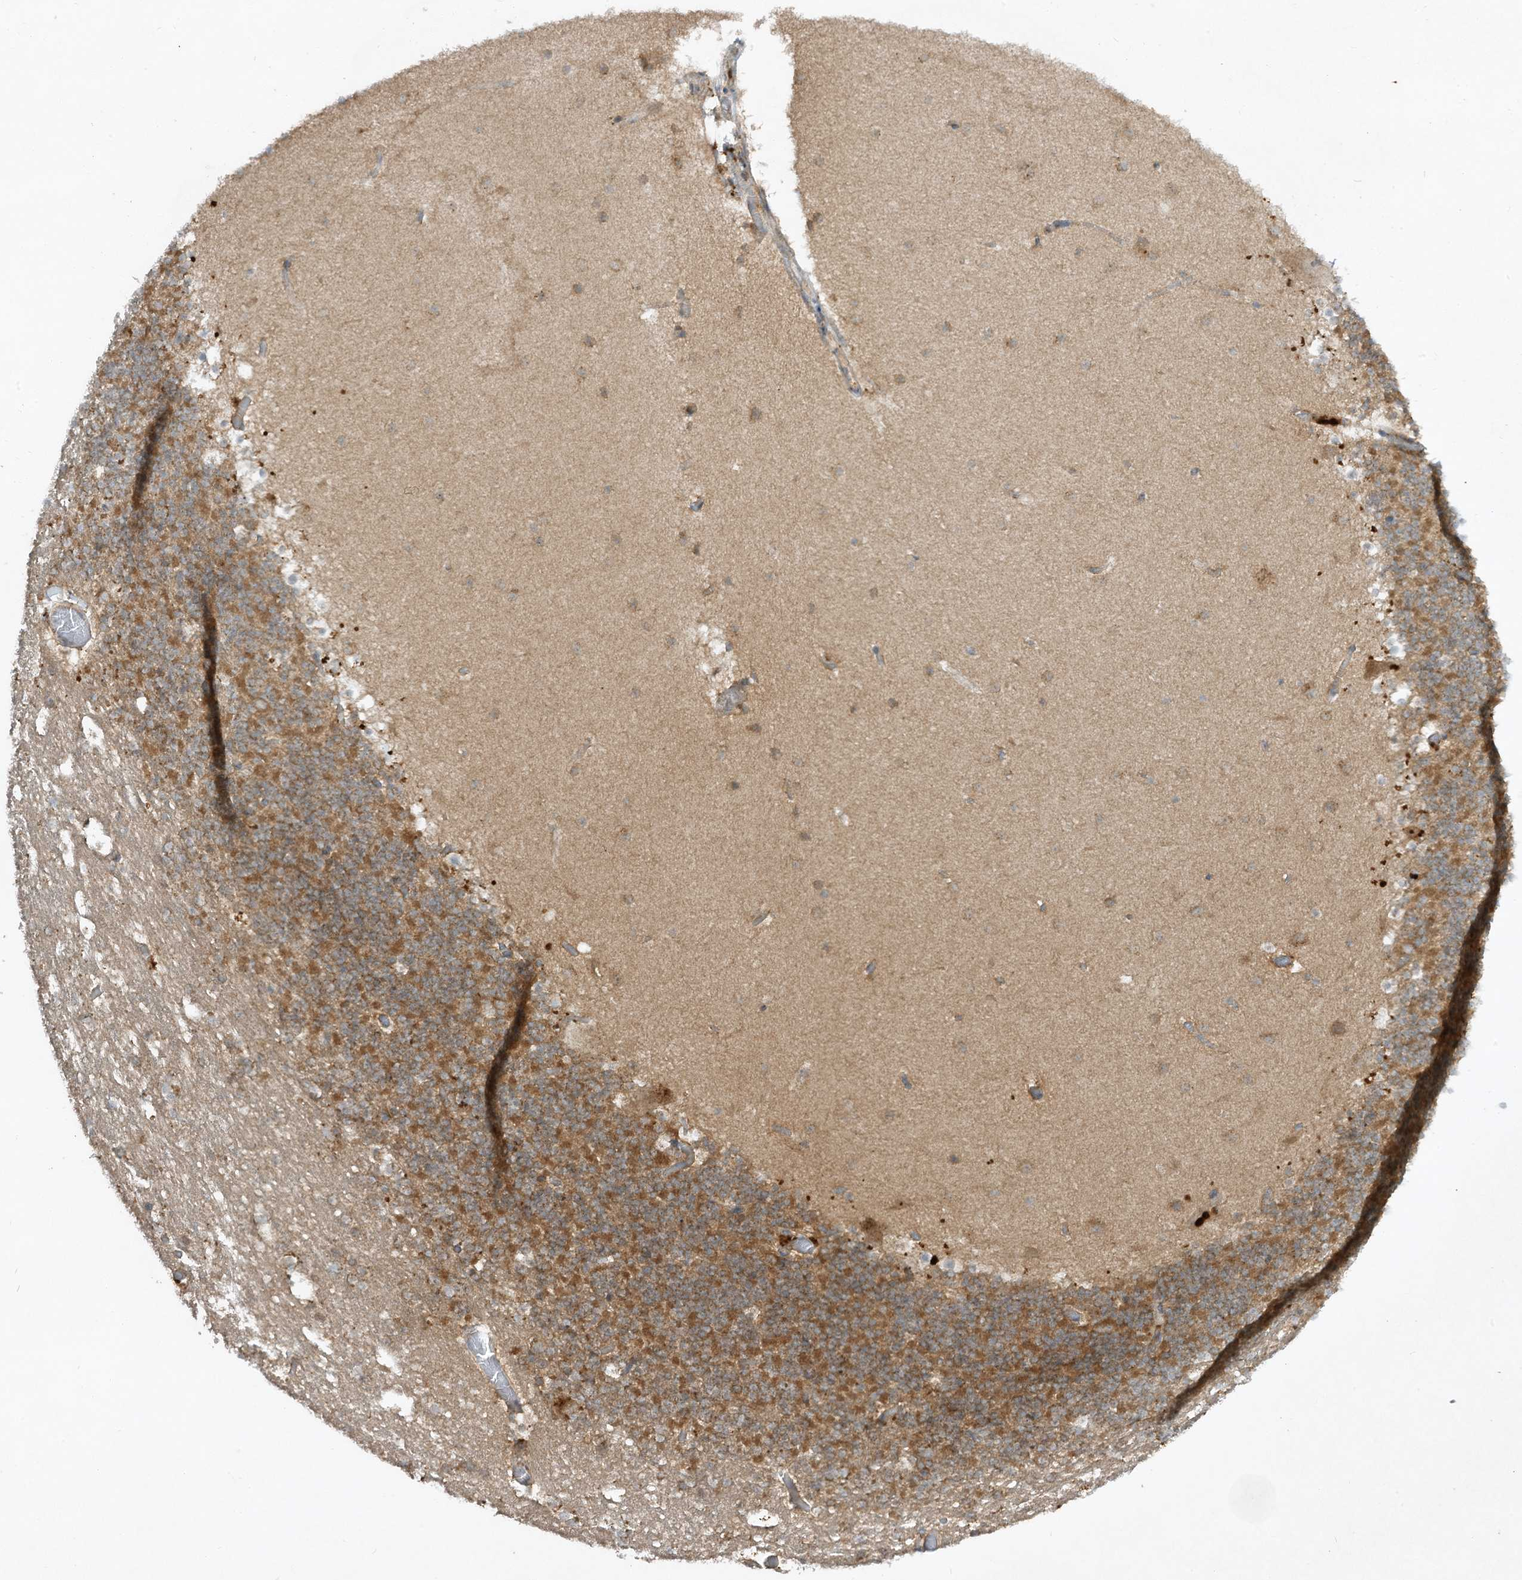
{"staining": {"intensity": "moderate", "quantity": "25%-75%", "location": "cytoplasmic/membranous"}, "tissue": "cerebellum", "cell_type": "Cells in granular layer", "image_type": "normal", "snomed": [{"axis": "morphology", "description": "Normal tissue, NOS"}, {"axis": "topography", "description": "Cerebellum"}], "caption": "Human cerebellum stained with a brown dye displays moderate cytoplasmic/membranous positive expression in about 25%-75% of cells in granular layer.", "gene": "LDAH", "patient": {"sex": "male", "age": 57}}